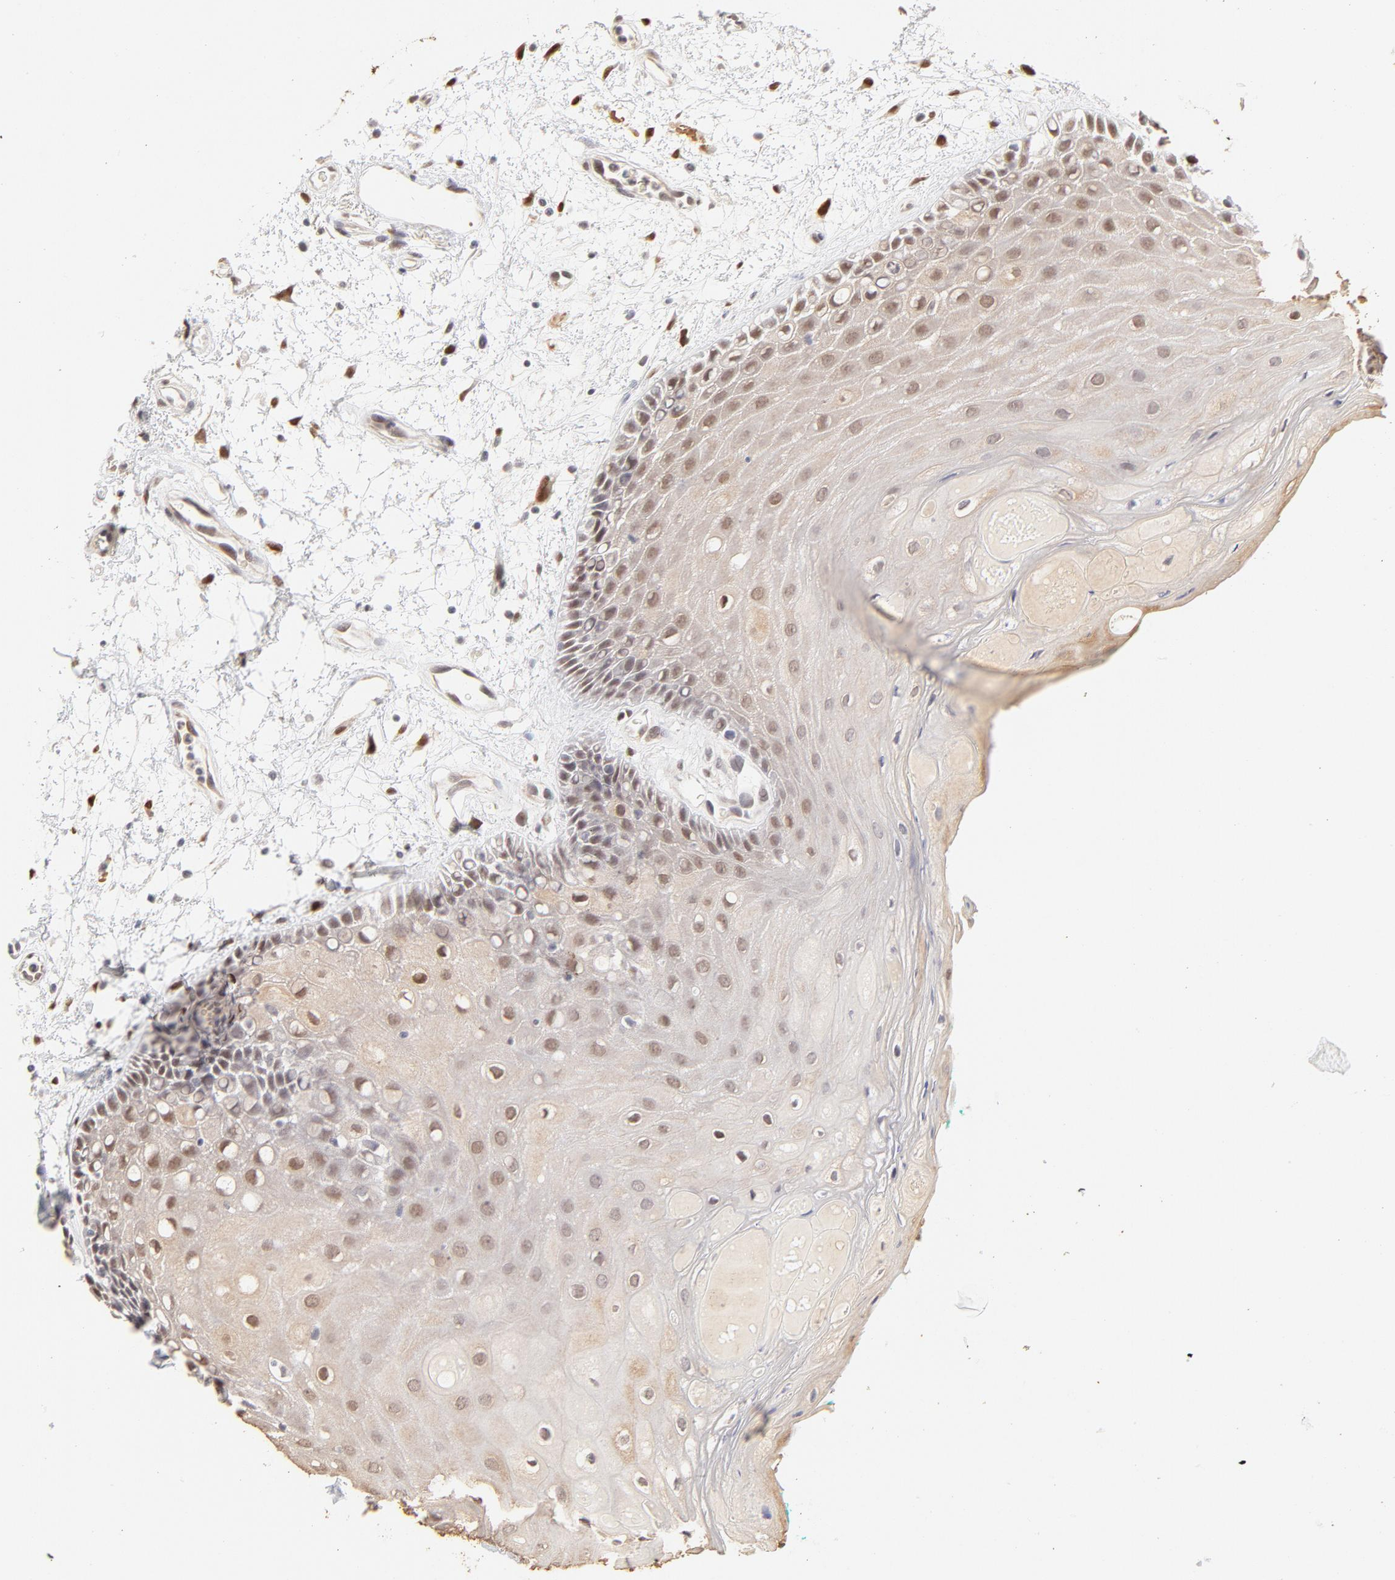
{"staining": {"intensity": "moderate", "quantity": "25%-75%", "location": "nuclear"}, "tissue": "oral mucosa", "cell_type": "Squamous epithelial cells", "image_type": "normal", "snomed": [{"axis": "morphology", "description": "Normal tissue, NOS"}, {"axis": "morphology", "description": "Squamous cell carcinoma, NOS"}, {"axis": "topography", "description": "Skeletal muscle"}, {"axis": "topography", "description": "Oral tissue"}, {"axis": "topography", "description": "Head-Neck"}], "caption": "DAB immunohistochemical staining of benign oral mucosa reveals moderate nuclear protein staining in about 25%-75% of squamous epithelial cells.", "gene": "PBX1", "patient": {"sex": "female", "age": 84}}